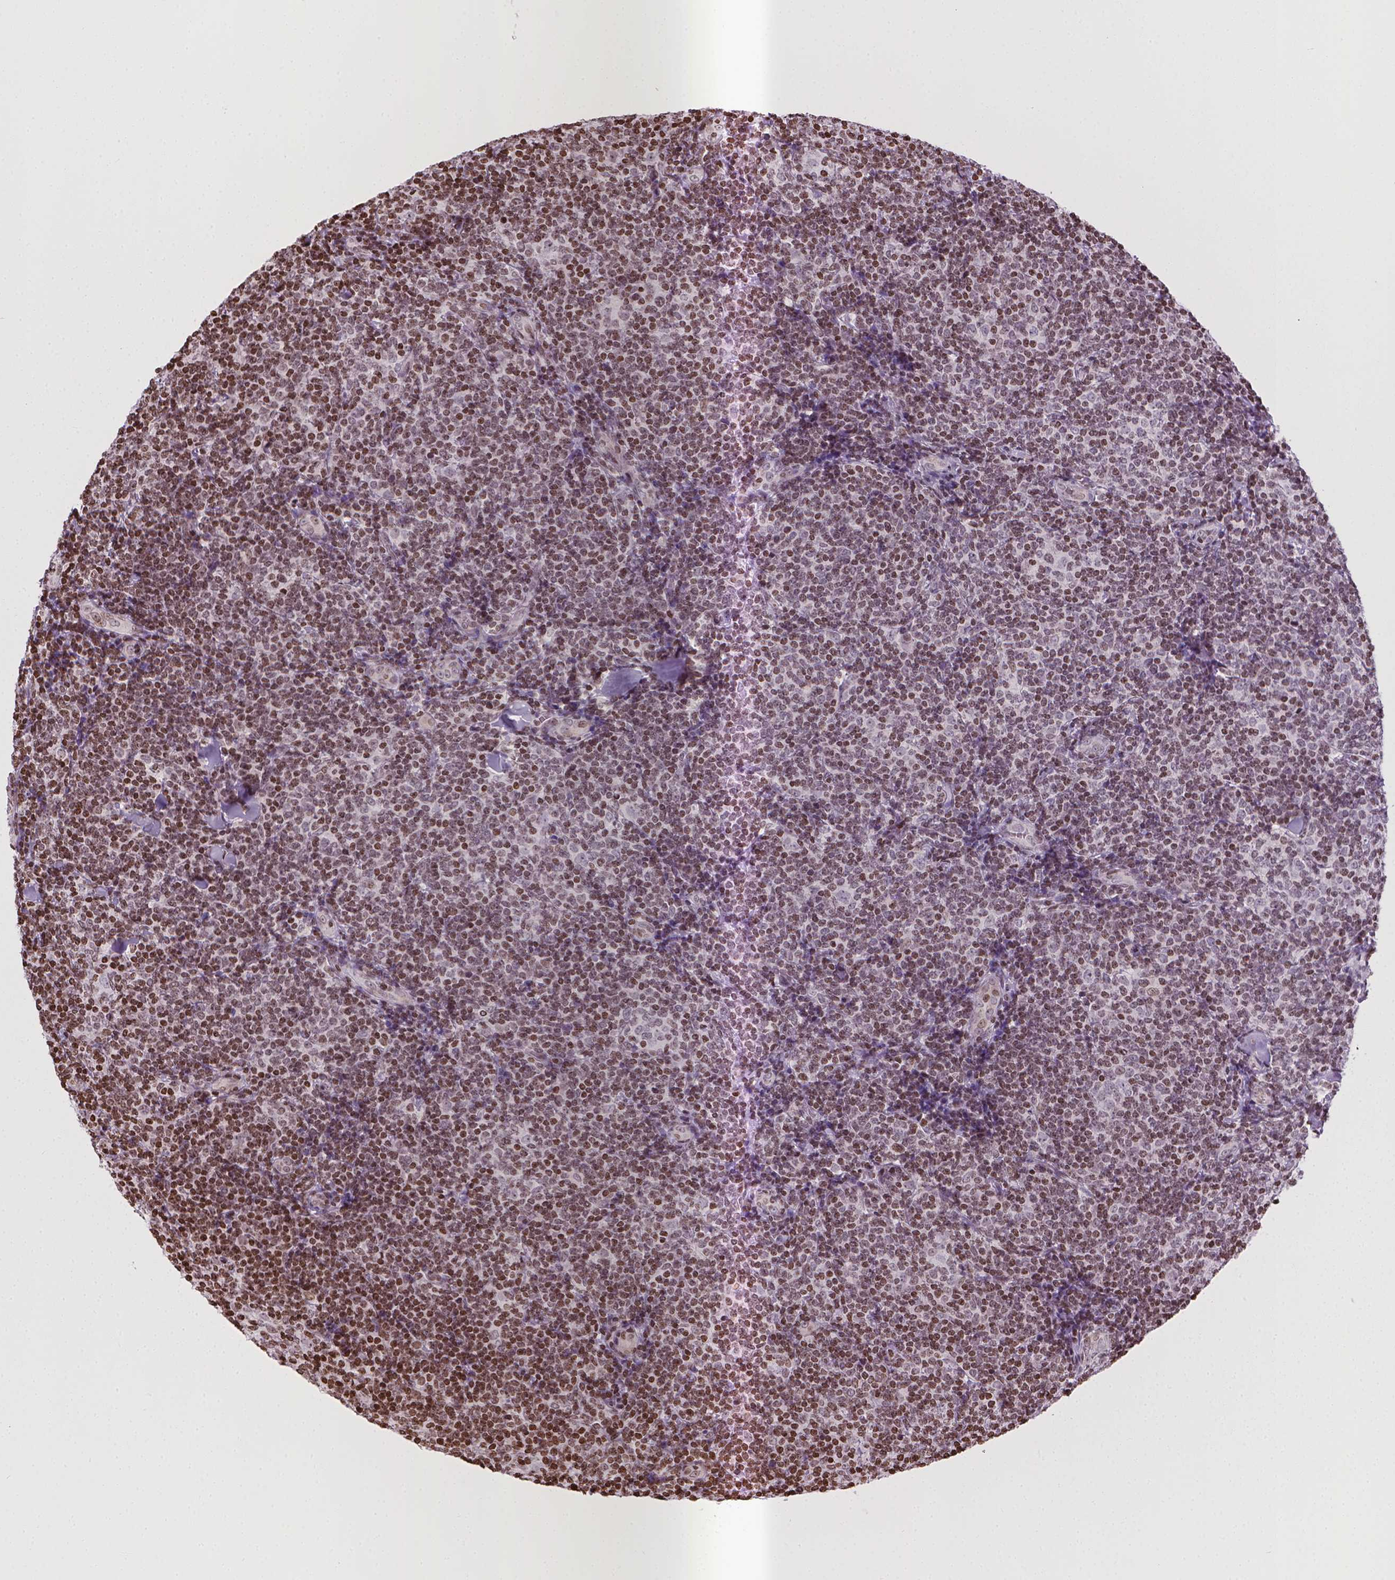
{"staining": {"intensity": "moderate", "quantity": ">75%", "location": "nuclear"}, "tissue": "lymphoma", "cell_type": "Tumor cells", "image_type": "cancer", "snomed": [{"axis": "morphology", "description": "Malignant lymphoma, non-Hodgkin's type, Low grade"}, {"axis": "topography", "description": "Lymph node"}], "caption": "Immunohistochemical staining of lymphoma exhibits medium levels of moderate nuclear expression in approximately >75% of tumor cells.", "gene": "PIP4K2A", "patient": {"sex": "female", "age": 56}}